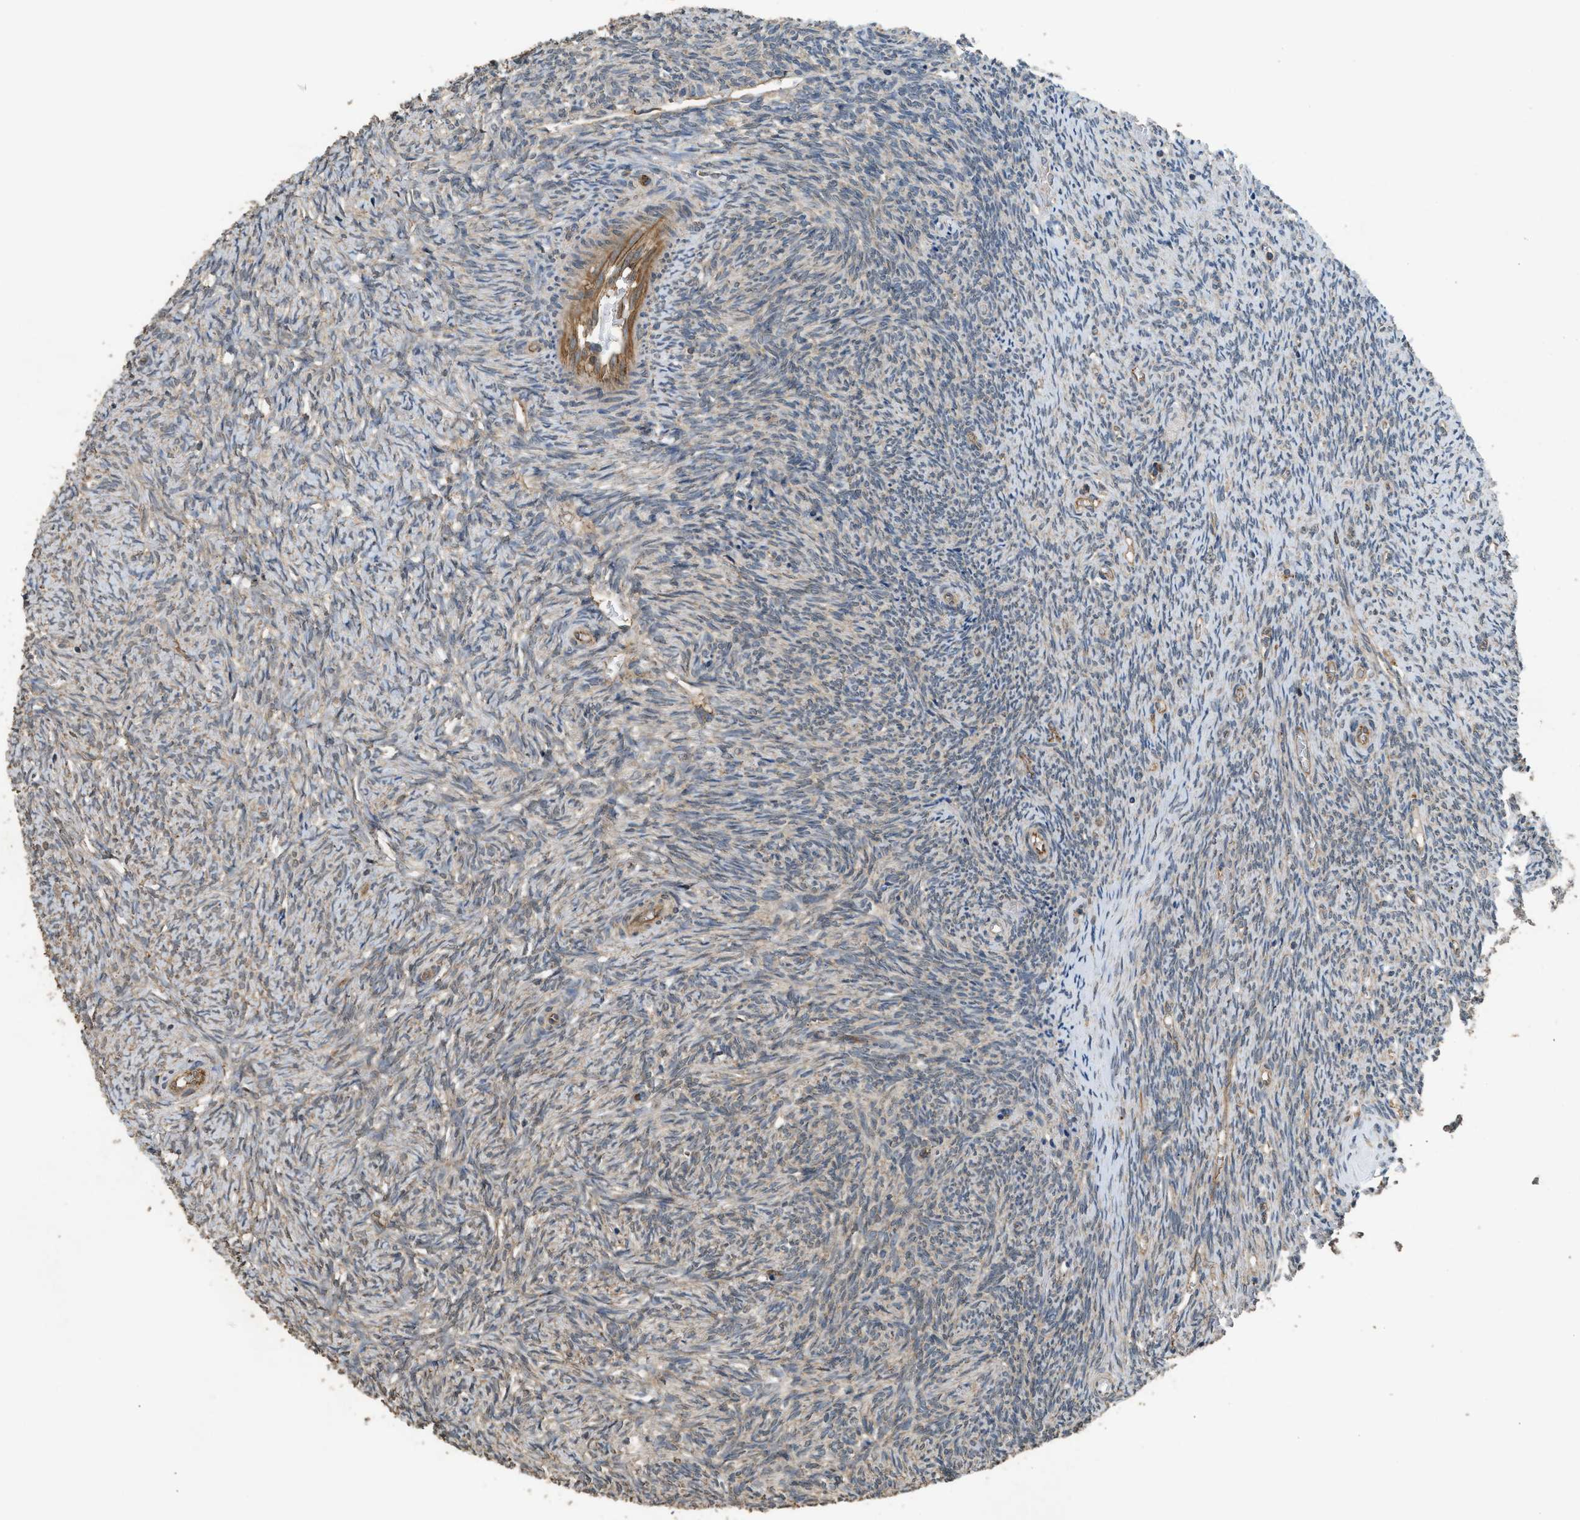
{"staining": {"intensity": "weak", "quantity": "25%-75%", "location": "cytoplasmic/membranous"}, "tissue": "ovary", "cell_type": "Ovarian stroma cells", "image_type": "normal", "snomed": [{"axis": "morphology", "description": "Normal tissue, NOS"}, {"axis": "topography", "description": "Ovary"}], "caption": "Immunohistochemical staining of benign human ovary demonstrates low levels of weak cytoplasmic/membranous expression in about 25%-75% of ovarian stroma cells.", "gene": "HIP1R", "patient": {"sex": "female", "age": 41}}